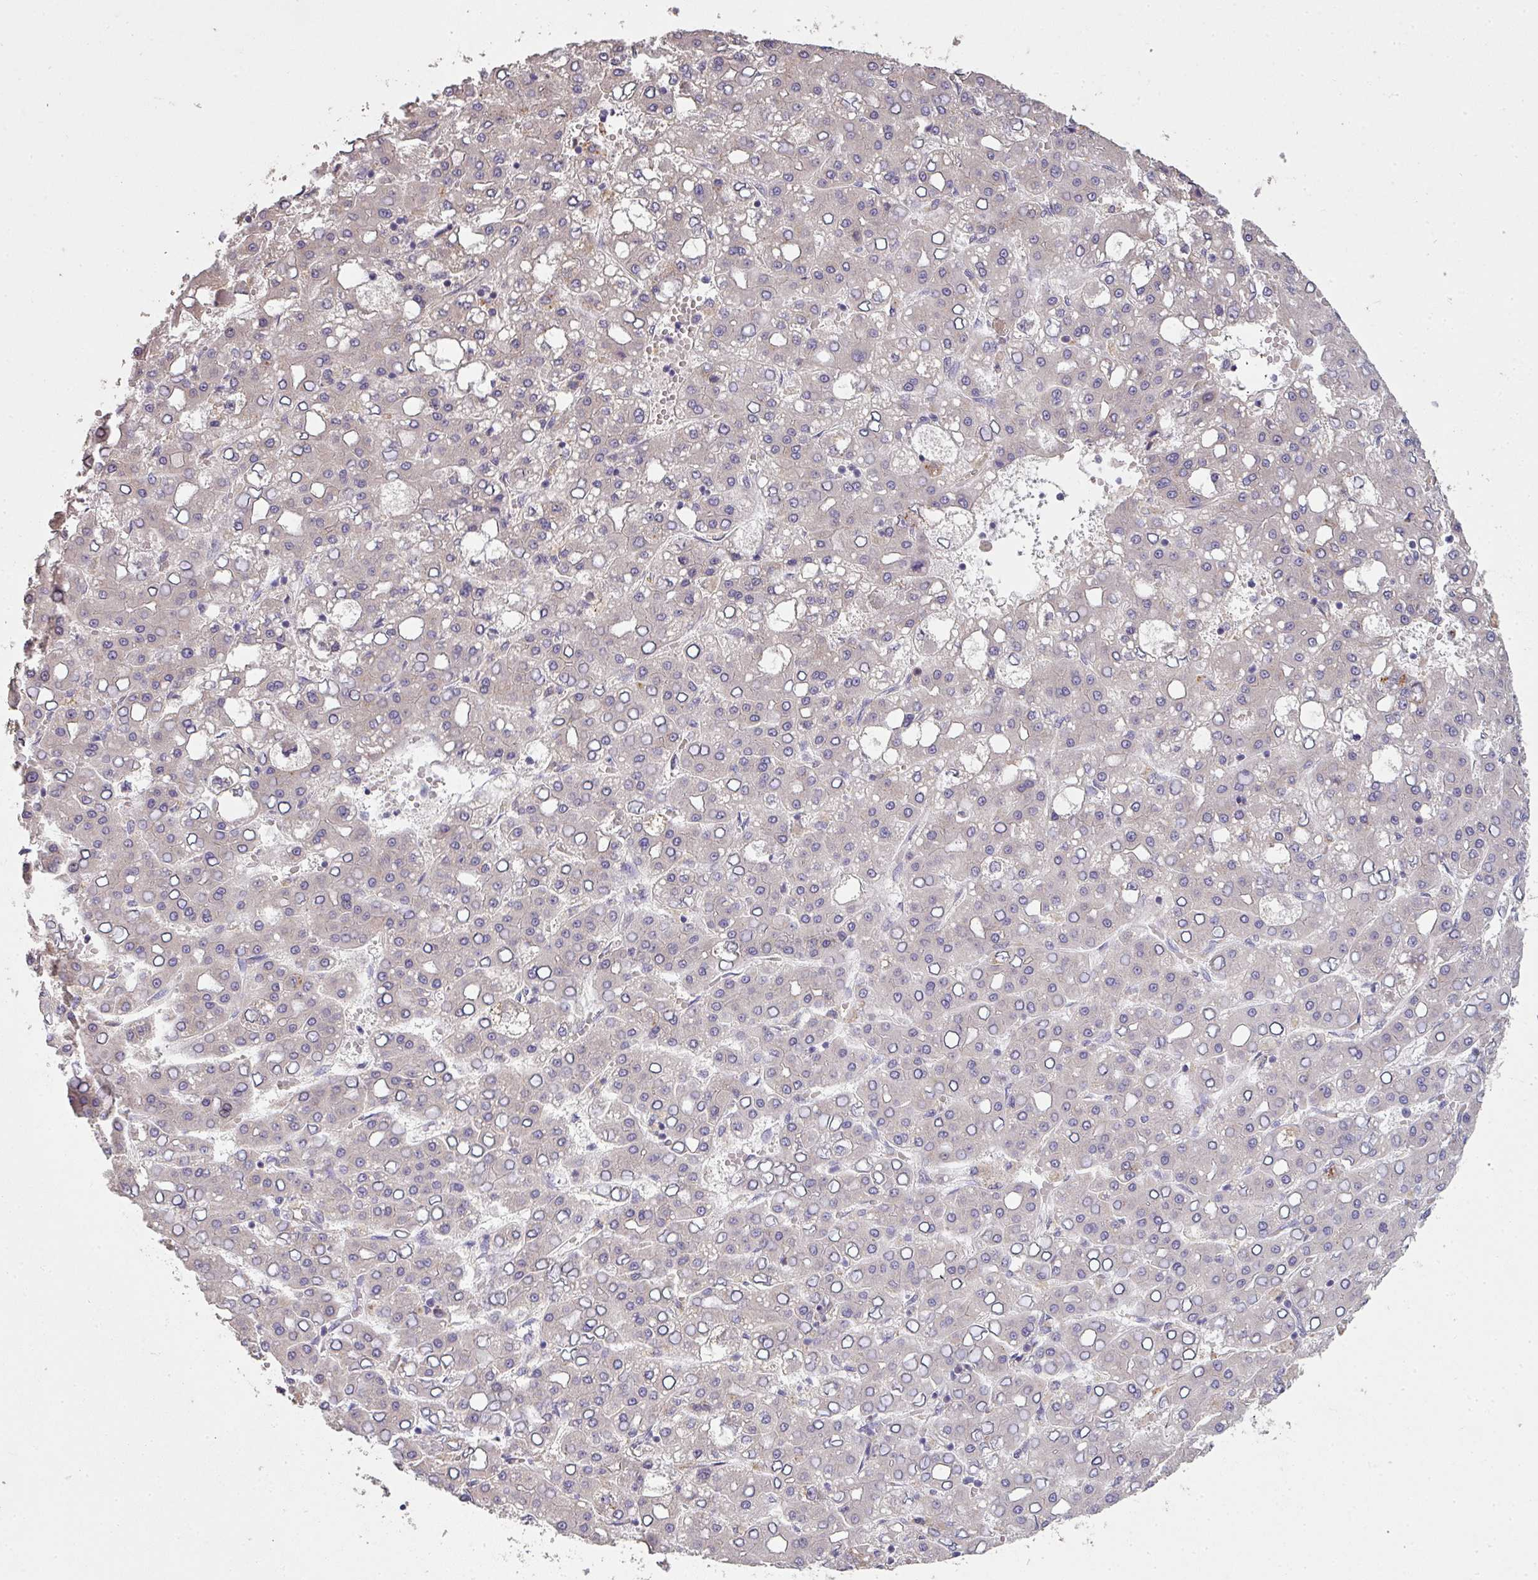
{"staining": {"intensity": "negative", "quantity": "none", "location": "none"}, "tissue": "liver cancer", "cell_type": "Tumor cells", "image_type": "cancer", "snomed": [{"axis": "morphology", "description": "Carcinoma, Hepatocellular, NOS"}, {"axis": "topography", "description": "Liver"}], "caption": "Immunohistochemical staining of human liver cancer displays no significant staining in tumor cells.", "gene": "PCDH1", "patient": {"sex": "male", "age": 65}}